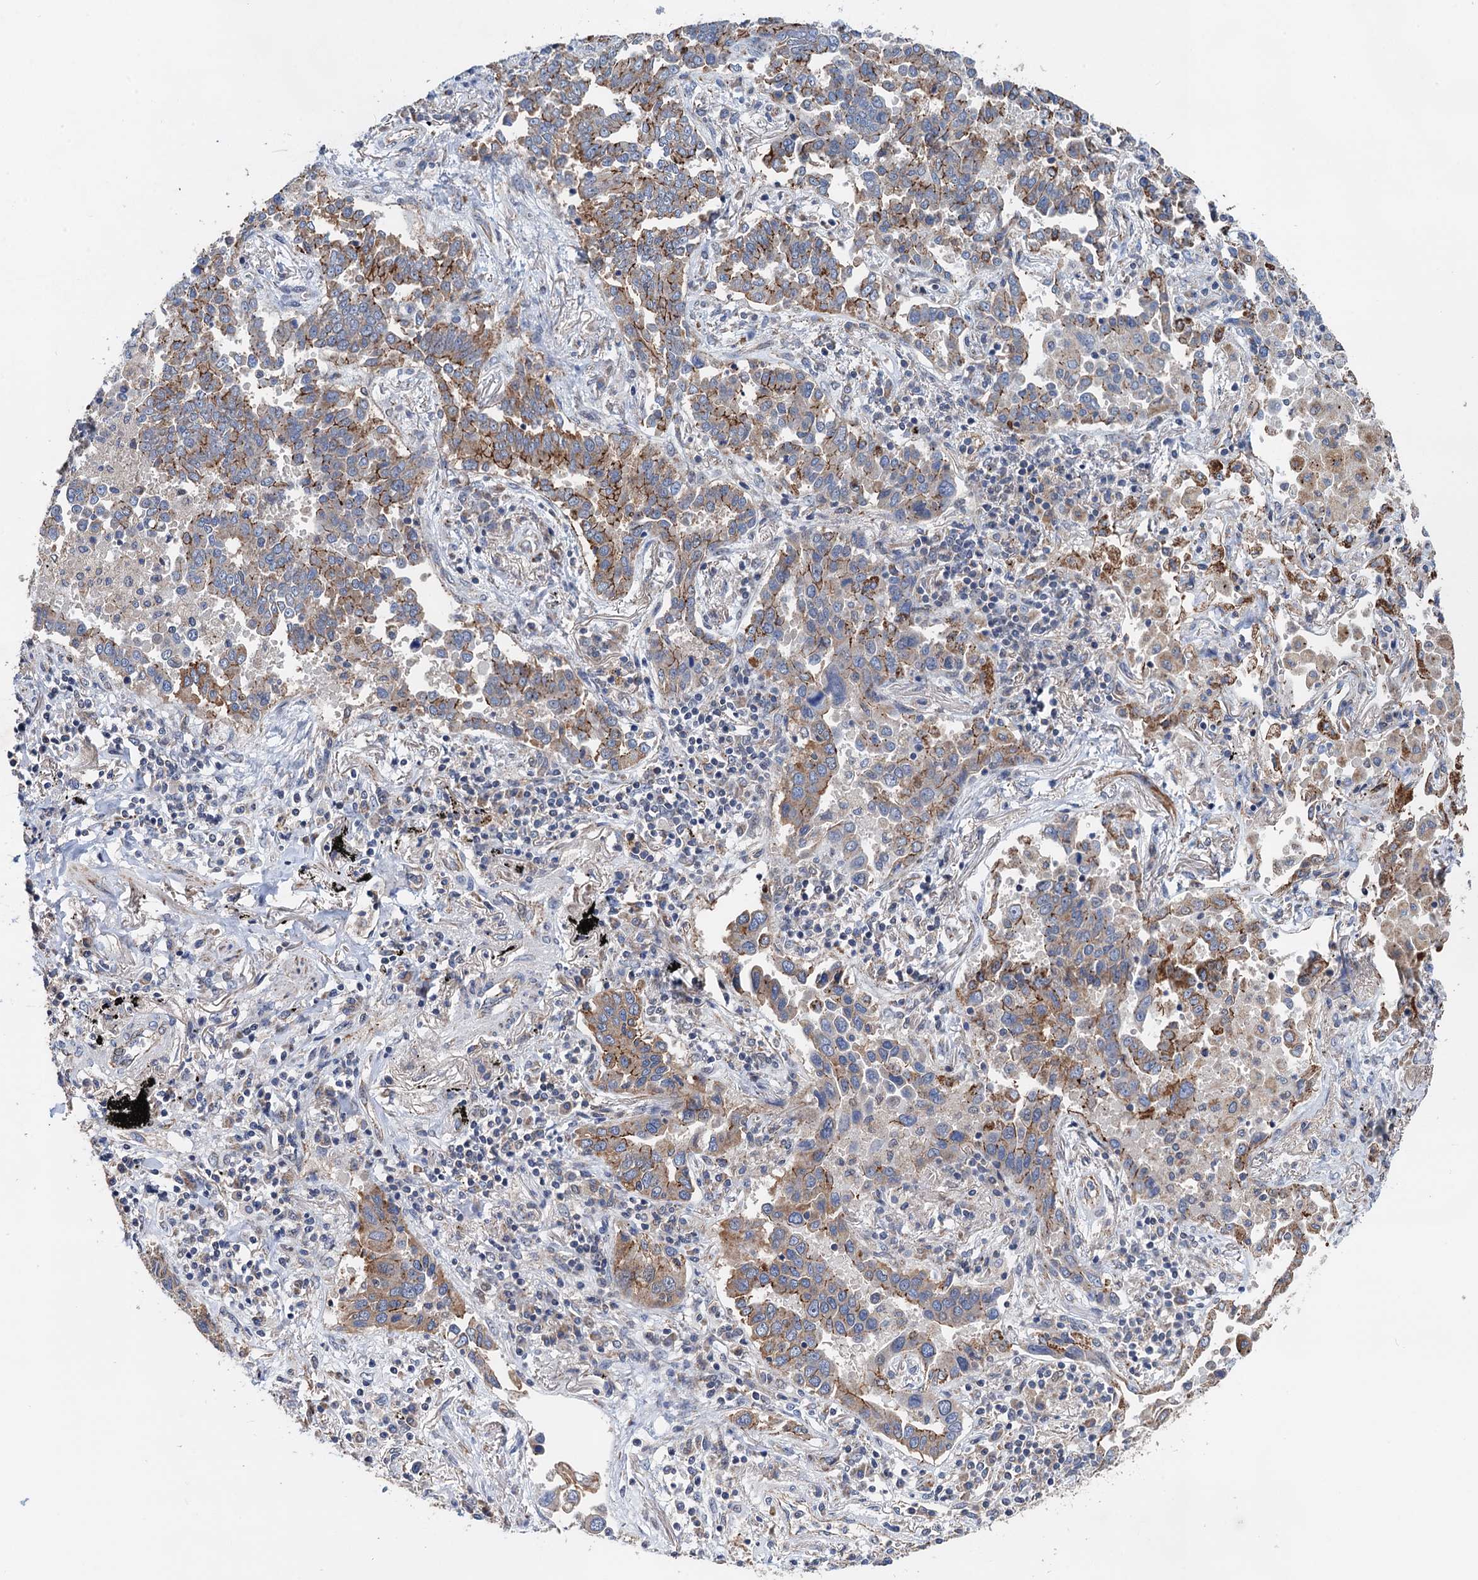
{"staining": {"intensity": "moderate", "quantity": "25%-75%", "location": "cytoplasmic/membranous"}, "tissue": "lung cancer", "cell_type": "Tumor cells", "image_type": "cancer", "snomed": [{"axis": "morphology", "description": "Adenocarcinoma, NOS"}, {"axis": "topography", "description": "Lung"}], "caption": "Moderate cytoplasmic/membranous positivity is seen in approximately 25%-75% of tumor cells in lung cancer.", "gene": "DGLUCY", "patient": {"sex": "male", "age": 67}}